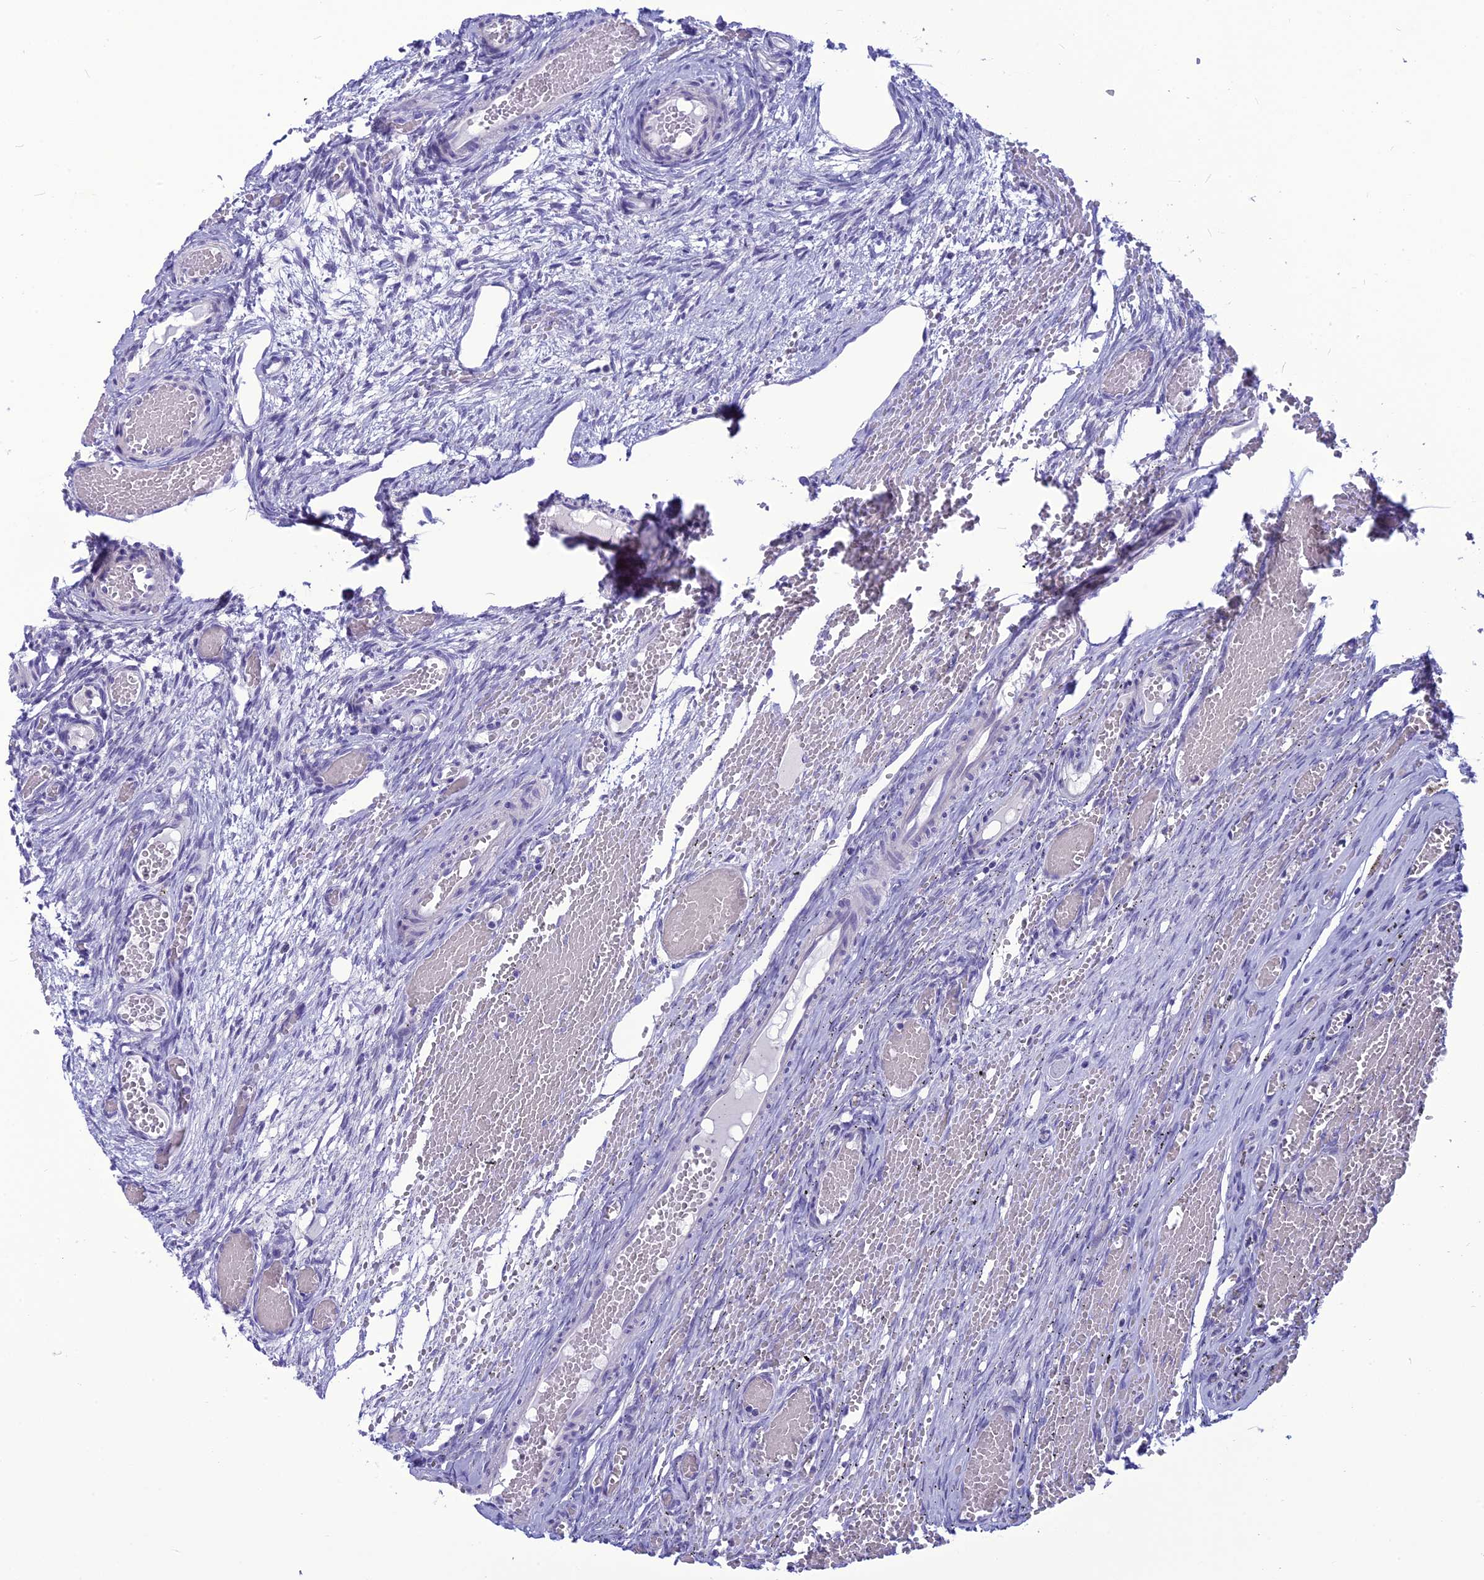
{"staining": {"intensity": "negative", "quantity": "none", "location": "none"}, "tissue": "ovary", "cell_type": "Follicle cells", "image_type": "normal", "snomed": [{"axis": "morphology", "description": "Adenocarcinoma, NOS"}, {"axis": "topography", "description": "Endometrium"}], "caption": "This is an IHC image of normal human ovary. There is no expression in follicle cells.", "gene": "BBS2", "patient": {"sex": "female", "age": 32}}